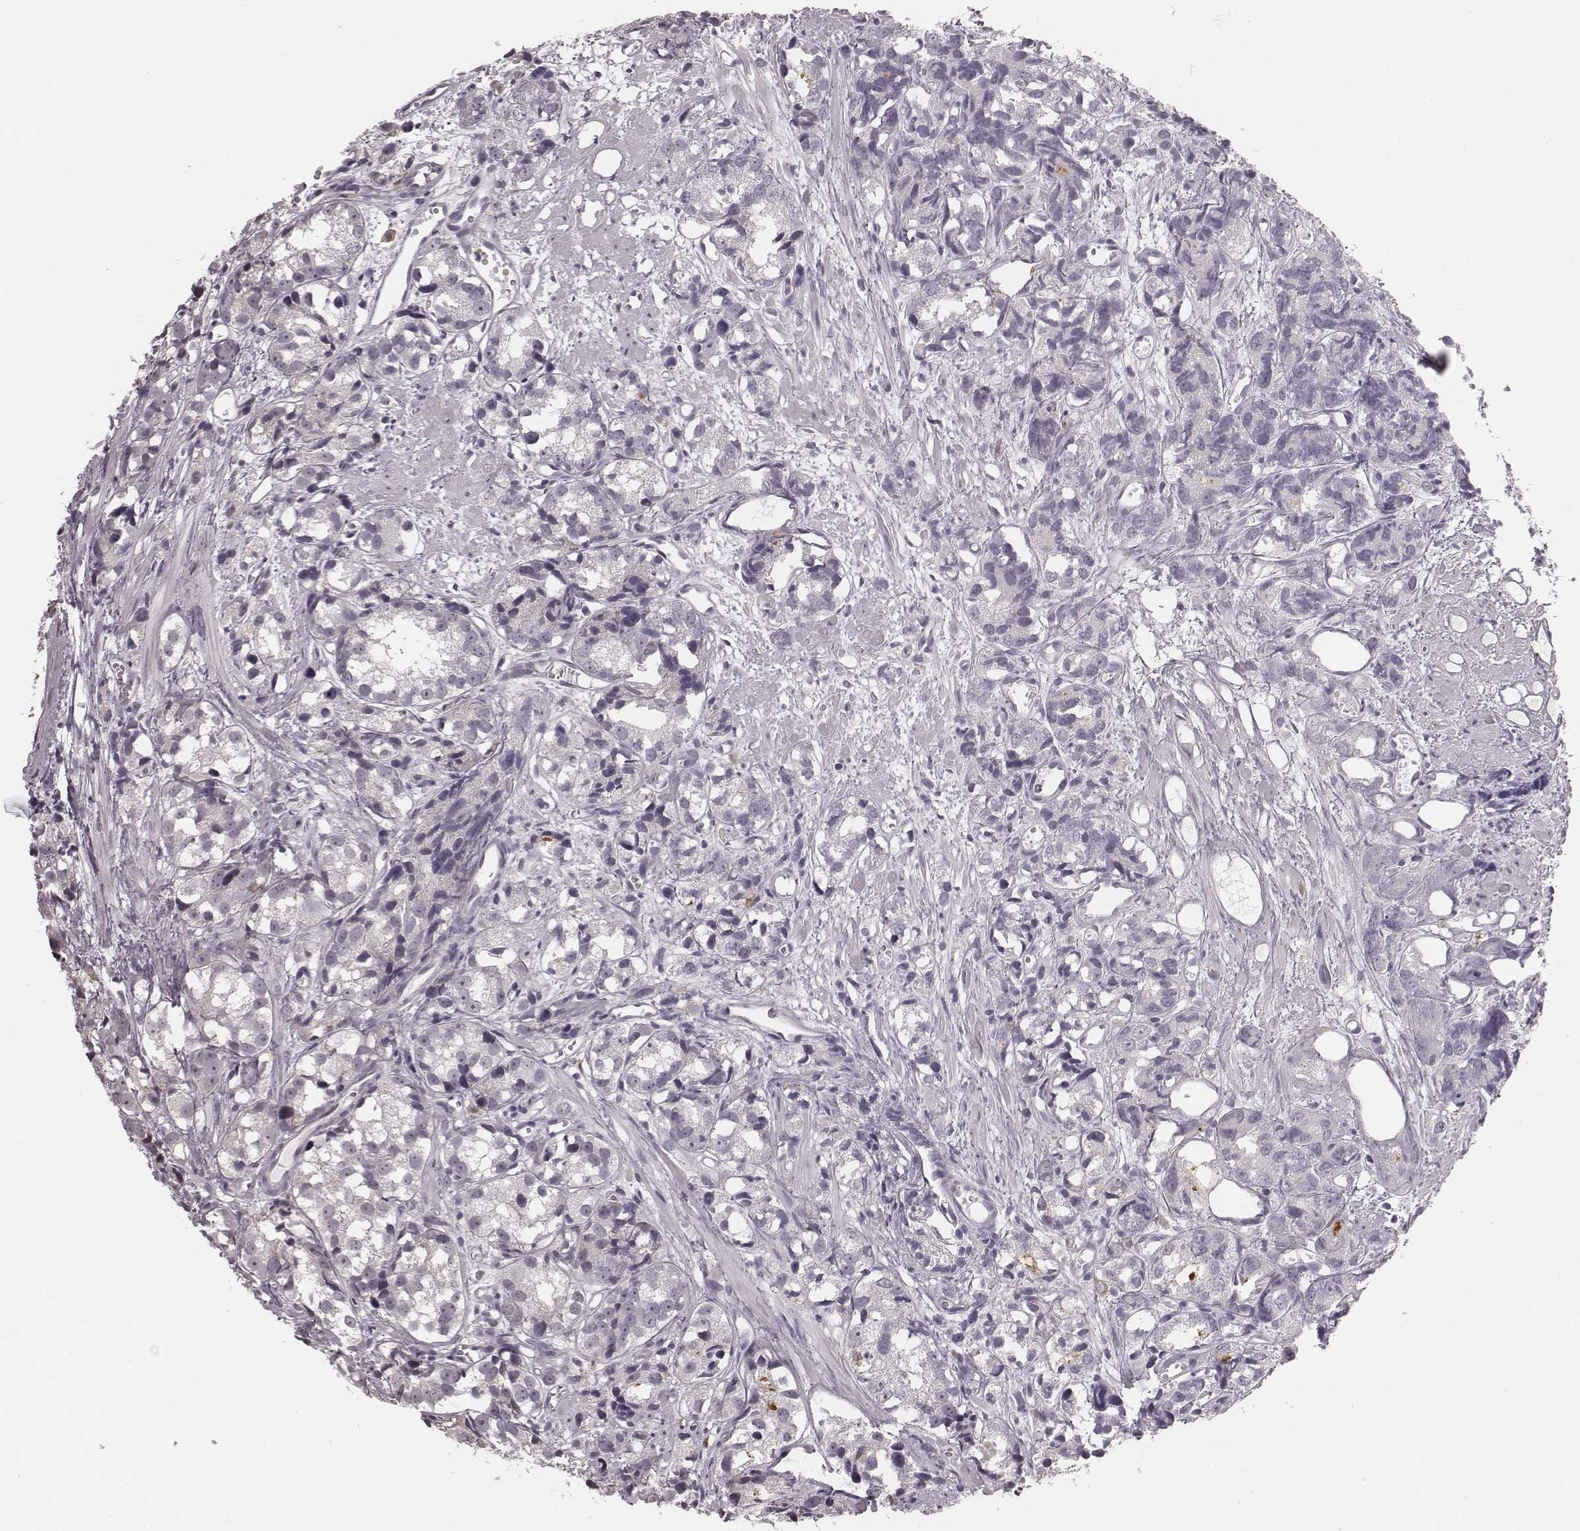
{"staining": {"intensity": "negative", "quantity": "none", "location": "none"}, "tissue": "prostate cancer", "cell_type": "Tumor cells", "image_type": "cancer", "snomed": [{"axis": "morphology", "description": "Adenocarcinoma, High grade"}, {"axis": "topography", "description": "Prostate"}], "caption": "A photomicrograph of human high-grade adenocarcinoma (prostate) is negative for staining in tumor cells. The staining was performed using DAB to visualize the protein expression in brown, while the nuclei were stained in blue with hematoxylin (Magnification: 20x).", "gene": "RPGRIP1", "patient": {"sex": "male", "age": 77}}